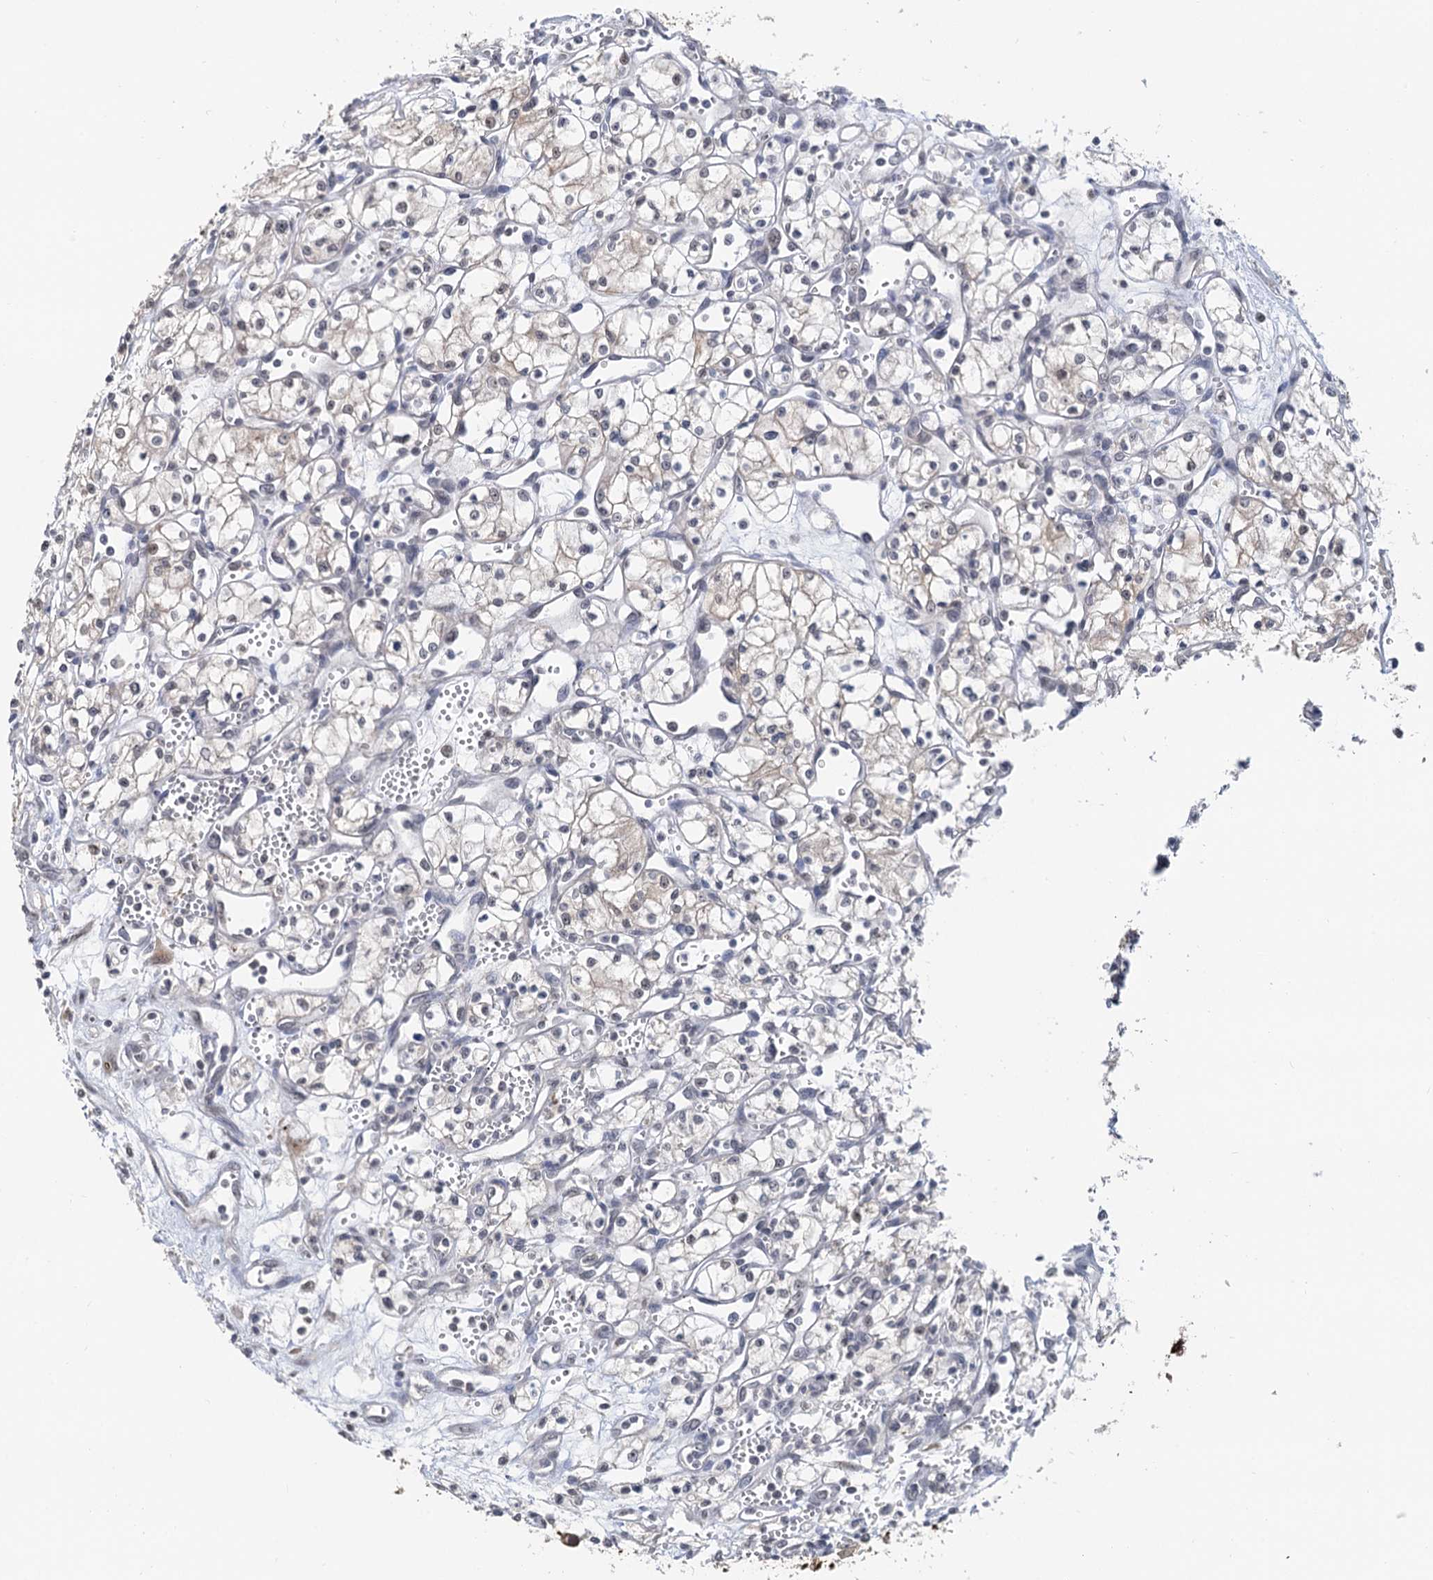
{"staining": {"intensity": "negative", "quantity": "none", "location": "none"}, "tissue": "renal cancer", "cell_type": "Tumor cells", "image_type": "cancer", "snomed": [{"axis": "morphology", "description": "Adenocarcinoma, NOS"}, {"axis": "topography", "description": "Kidney"}], "caption": "The photomicrograph displays no significant staining in tumor cells of renal cancer.", "gene": "NAT10", "patient": {"sex": "male", "age": 59}}